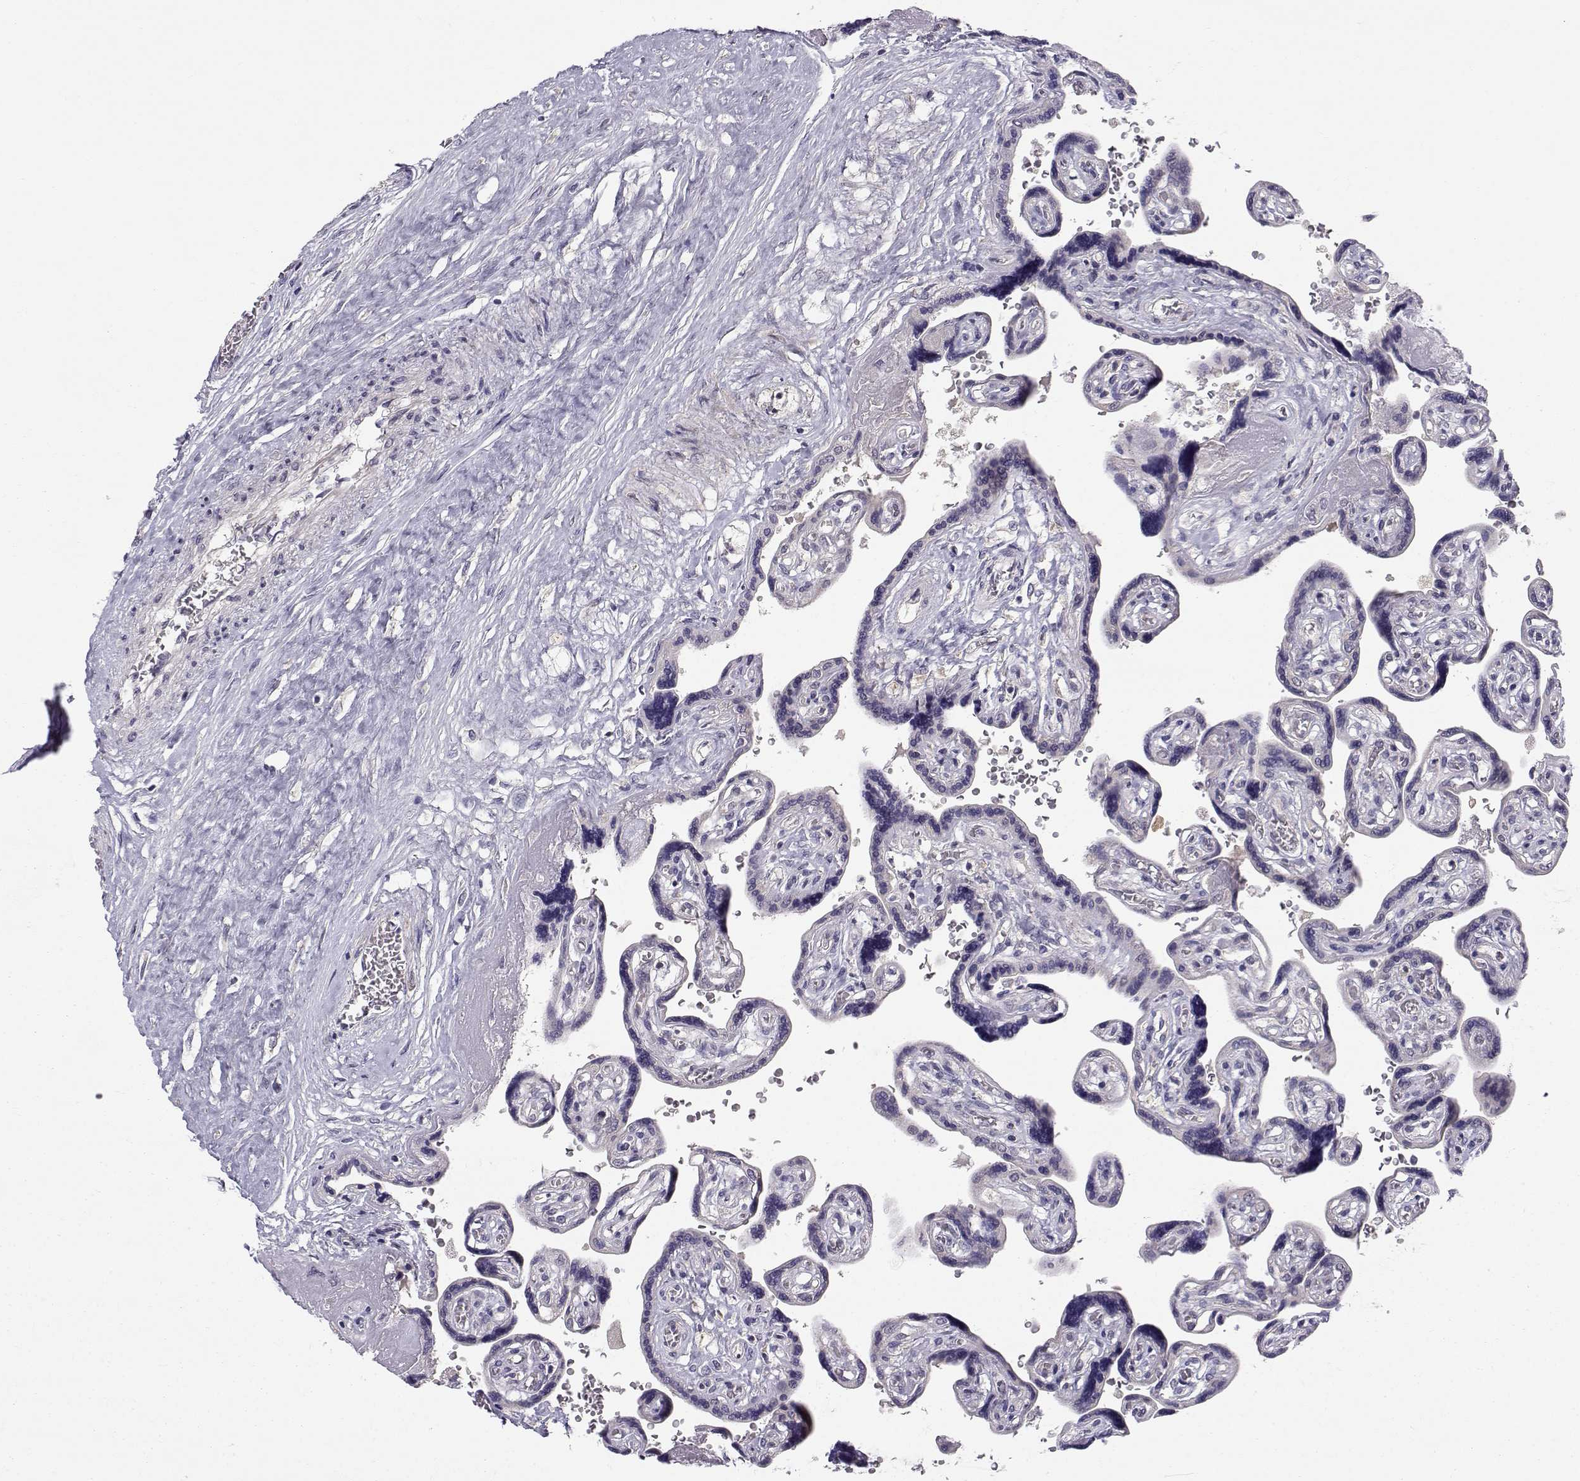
{"staining": {"intensity": "negative", "quantity": "none", "location": "none"}, "tissue": "placenta", "cell_type": "Decidual cells", "image_type": "normal", "snomed": [{"axis": "morphology", "description": "Normal tissue, NOS"}, {"axis": "topography", "description": "Placenta"}], "caption": "Immunohistochemistry (IHC) of unremarkable placenta shows no positivity in decidual cells.", "gene": "PEX5L", "patient": {"sex": "female", "age": 32}}